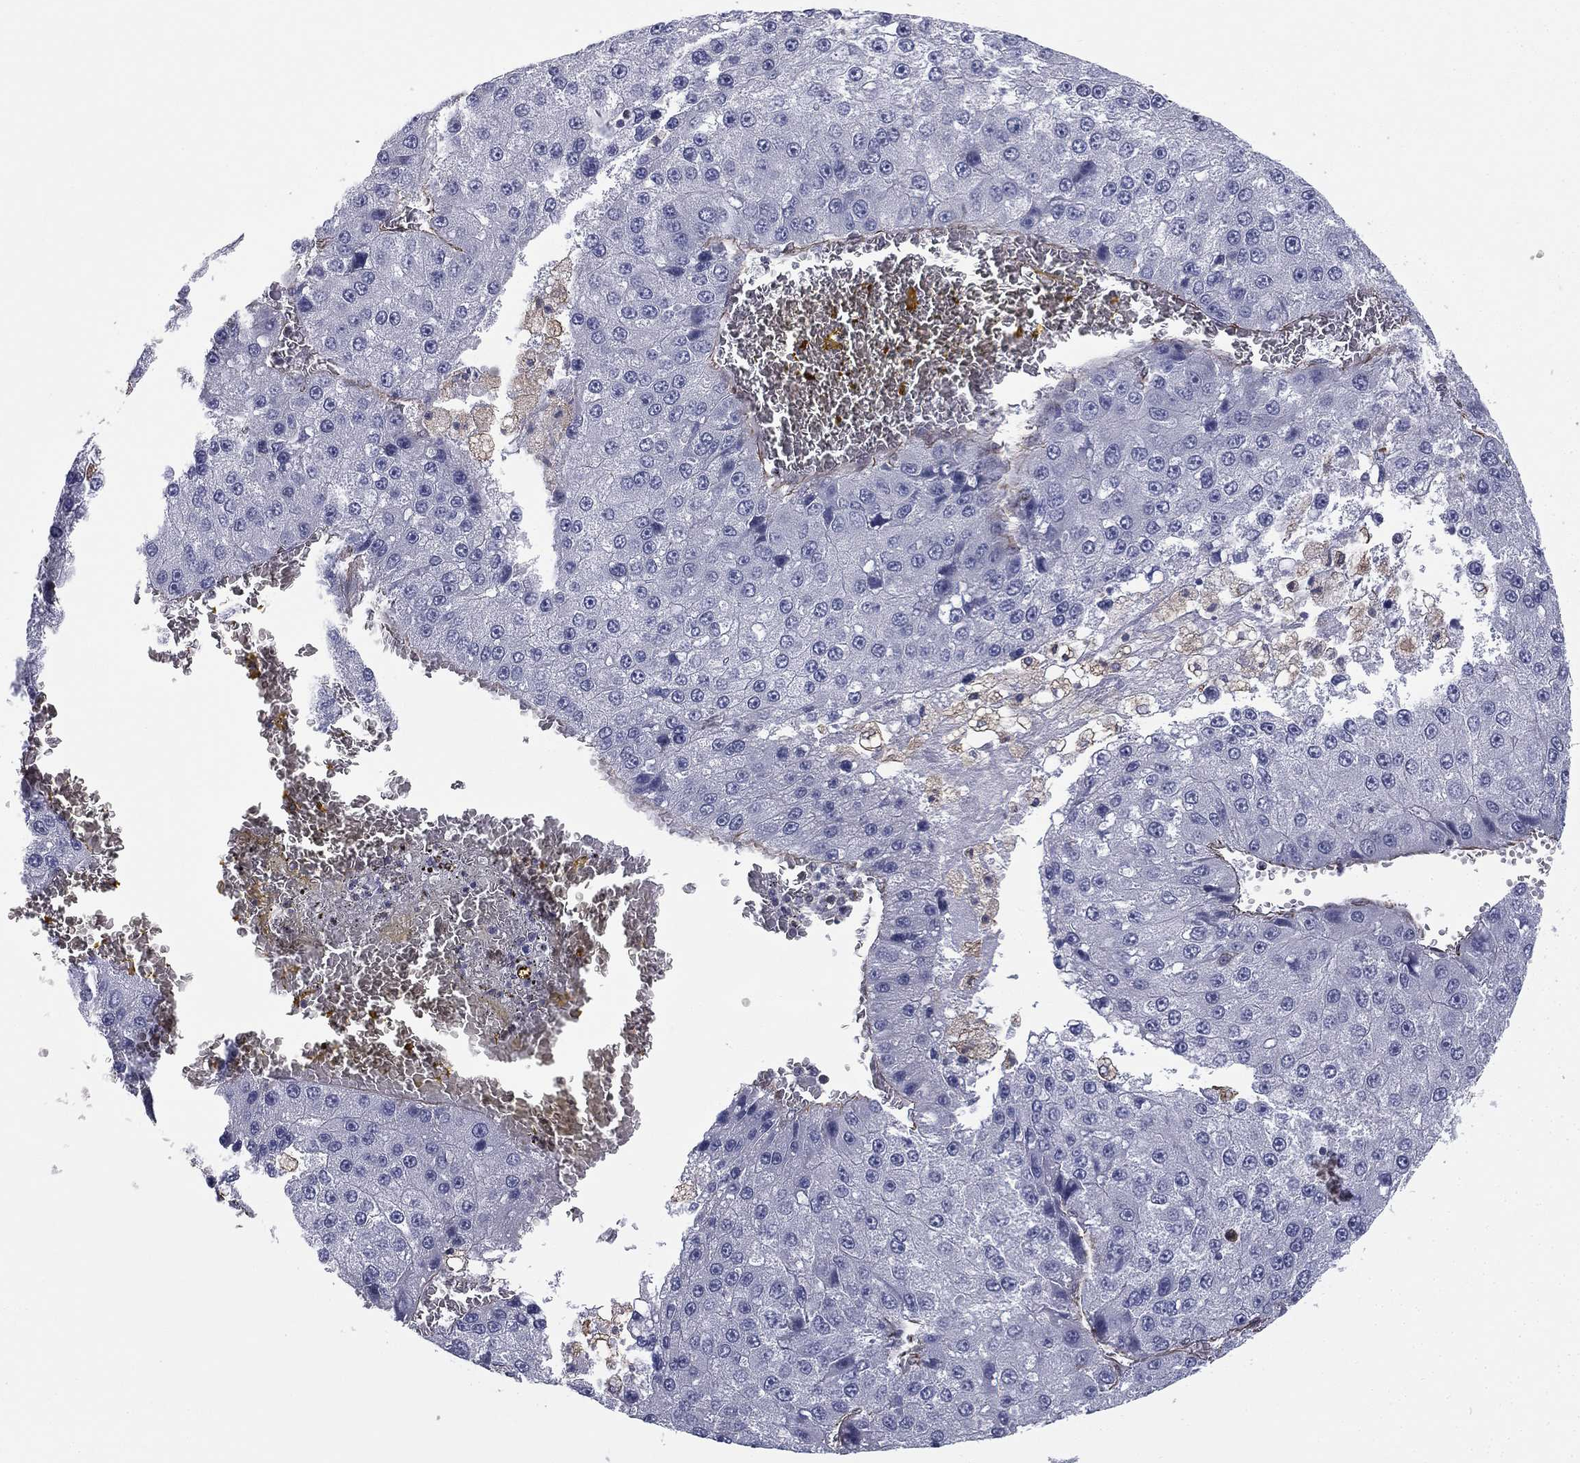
{"staining": {"intensity": "negative", "quantity": "none", "location": "none"}, "tissue": "liver cancer", "cell_type": "Tumor cells", "image_type": "cancer", "snomed": [{"axis": "morphology", "description": "Carcinoma, Hepatocellular, NOS"}, {"axis": "topography", "description": "Liver"}], "caption": "This is an immunohistochemistry (IHC) micrograph of human liver cancer (hepatocellular carcinoma). There is no staining in tumor cells.", "gene": "SCUBE1", "patient": {"sex": "female", "age": 73}}